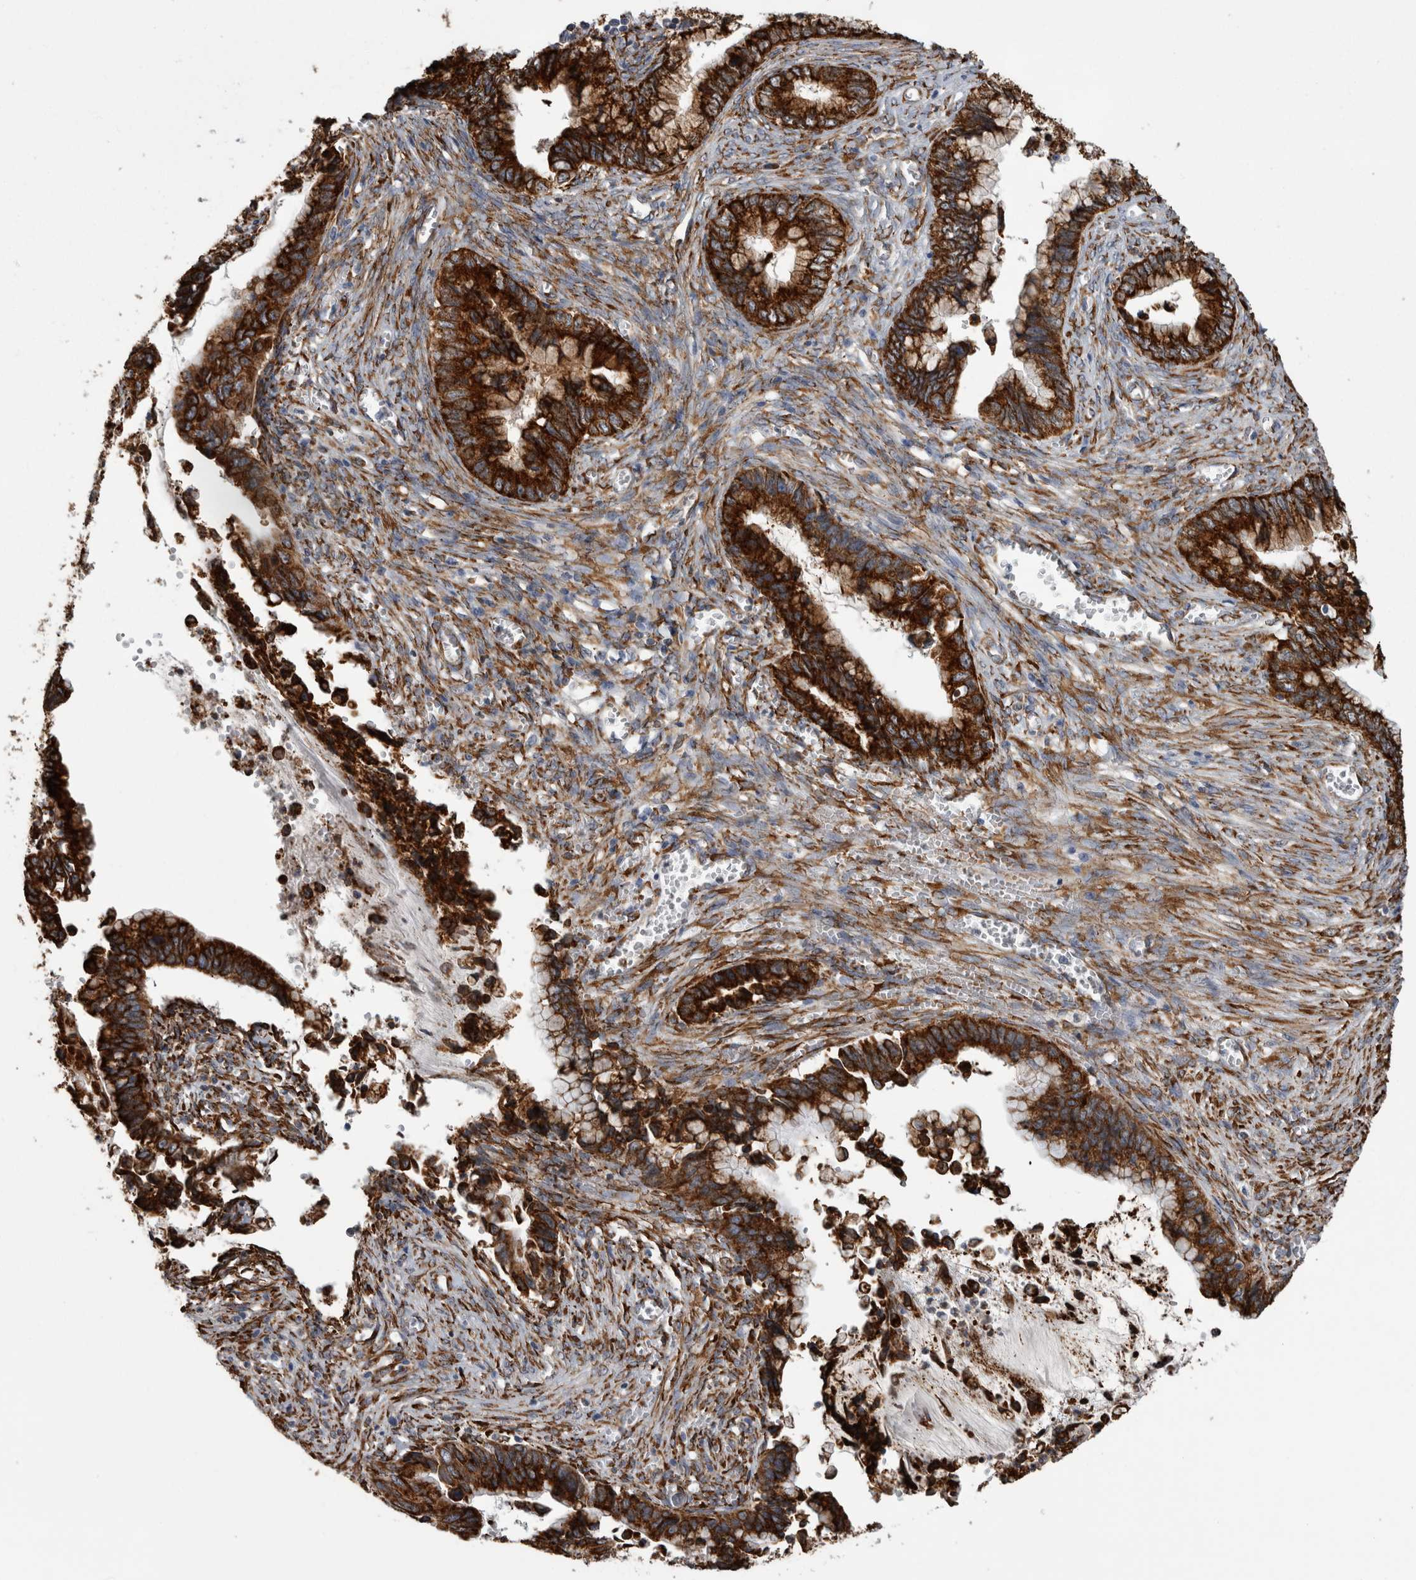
{"staining": {"intensity": "strong", "quantity": ">75%", "location": "cytoplasmic/membranous"}, "tissue": "cervical cancer", "cell_type": "Tumor cells", "image_type": "cancer", "snomed": [{"axis": "morphology", "description": "Adenocarcinoma, NOS"}, {"axis": "topography", "description": "Cervix"}], "caption": "Immunohistochemical staining of human adenocarcinoma (cervical) shows high levels of strong cytoplasmic/membranous protein positivity in approximately >75% of tumor cells.", "gene": "FHIP2B", "patient": {"sex": "female", "age": 44}}